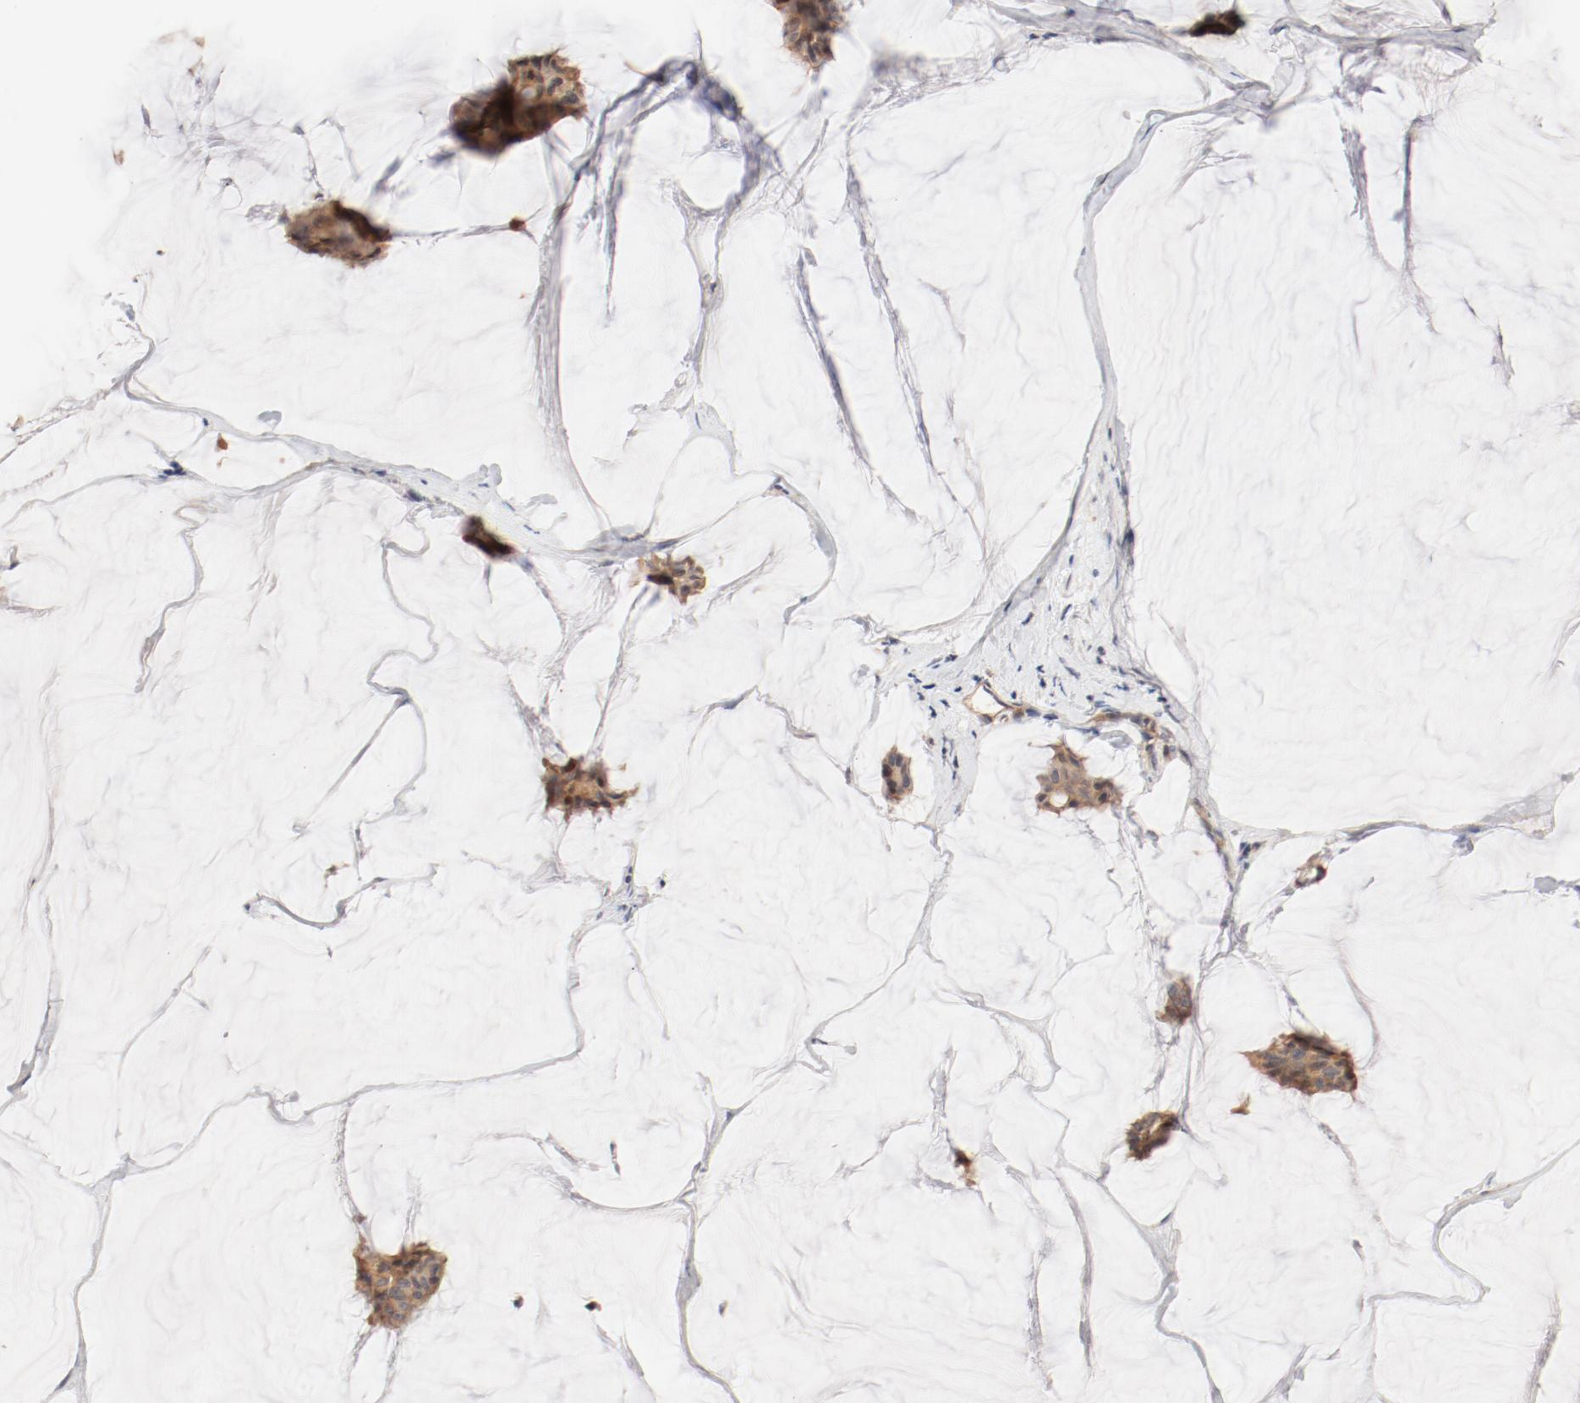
{"staining": {"intensity": "weak", "quantity": "25%-75%", "location": "cytoplasmic/membranous"}, "tissue": "breast cancer", "cell_type": "Tumor cells", "image_type": "cancer", "snomed": [{"axis": "morphology", "description": "Duct carcinoma"}, {"axis": "topography", "description": "Breast"}], "caption": "Breast cancer tissue displays weak cytoplasmic/membranous positivity in about 25%-75% of tumor cells", "gene": "ZNF267", "patient": {"sex": "female", "age": 93}}